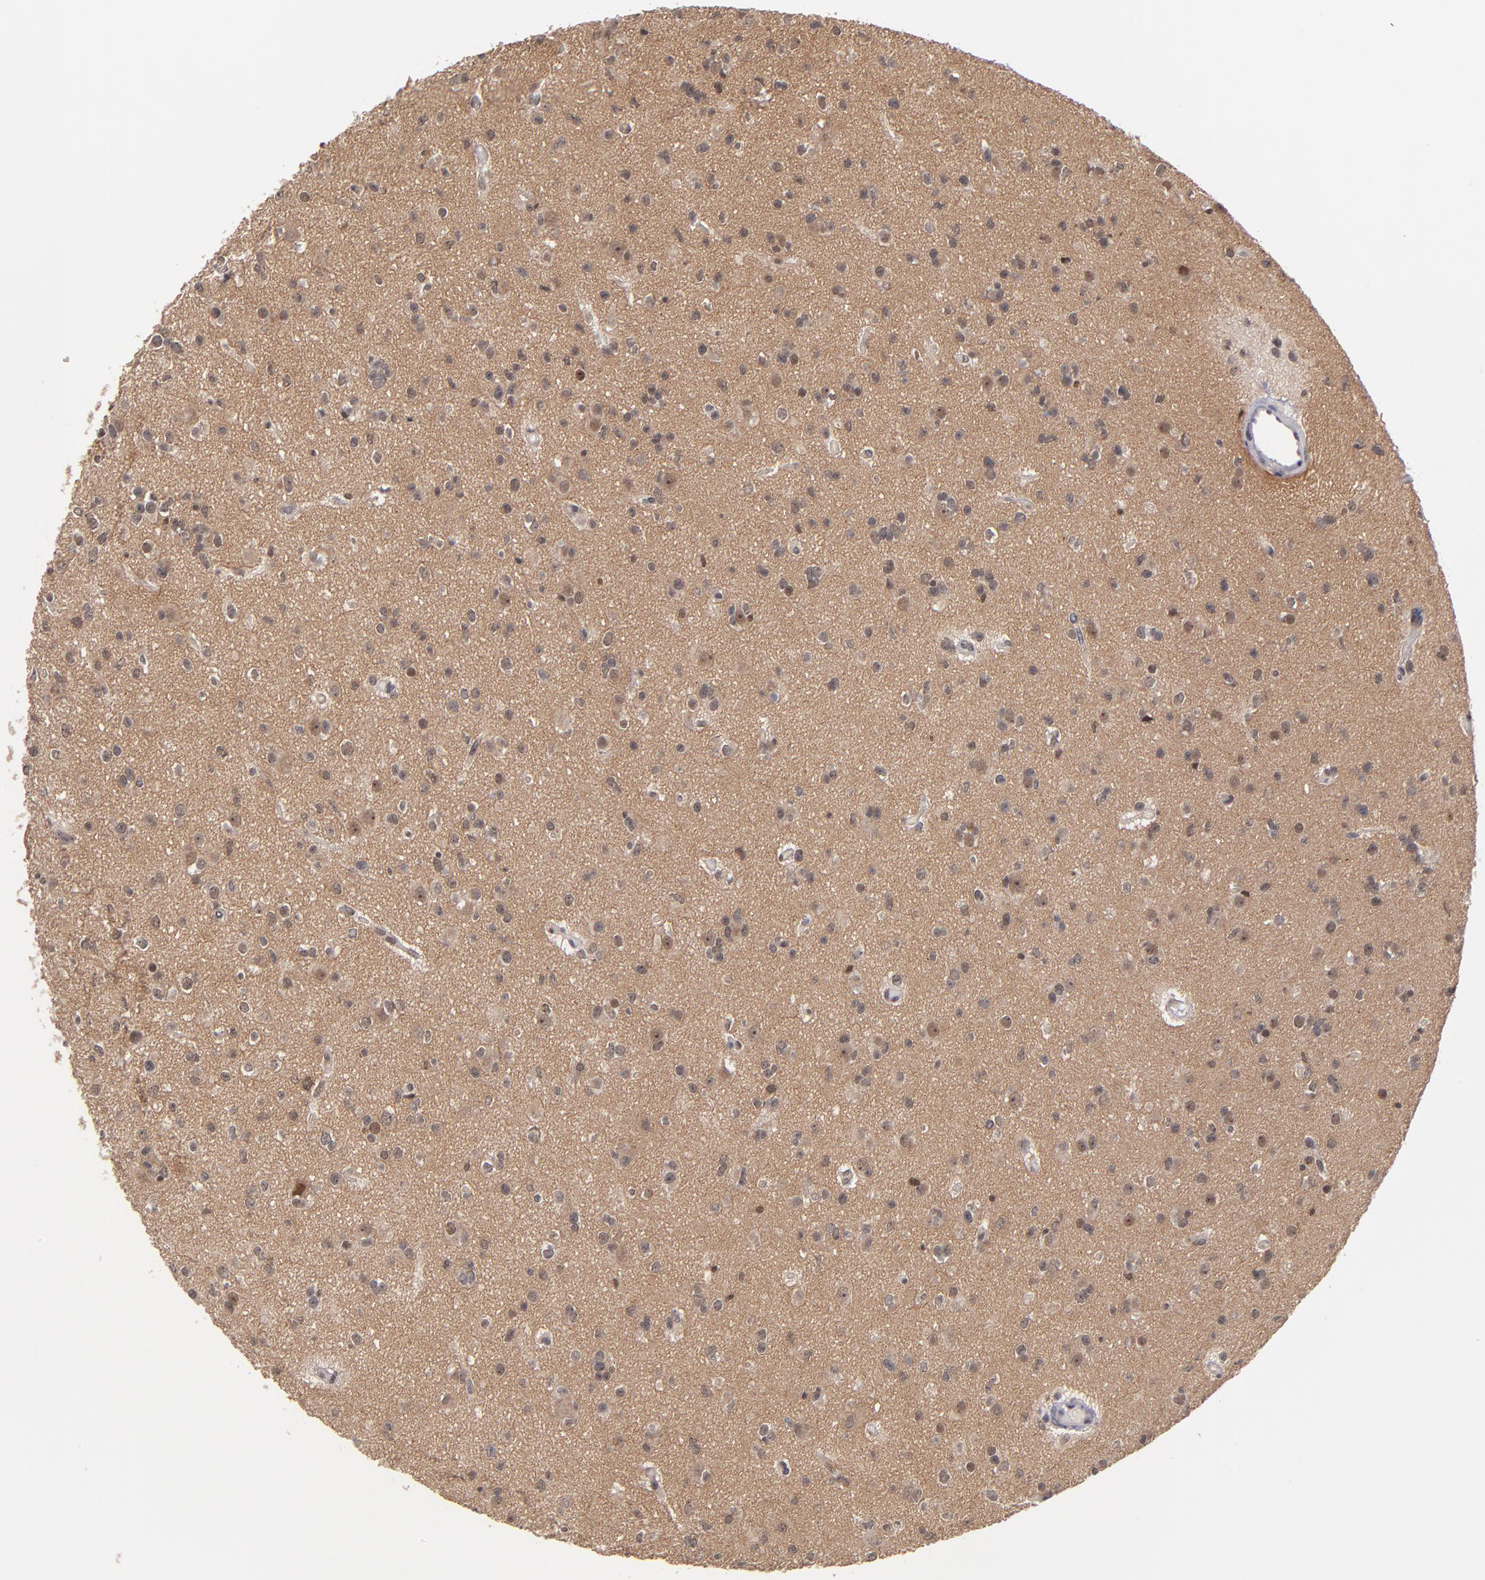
{"staining": {"intensity": "weak", "quantity": "<25%", "location": "nuclear"}, "tissue": "glioma", "cell_type": "Tumor cells", "image_type": "cancer", "snomed": [{"axis": "morphology", "description": "Glioma, malignant, Low grade"}, {"axis": "topography", "description": "Brain"}], "caption": "Photomicrograph shows no protein staining in tumor cells of malignant glioma (low-grade) tissue. (Stains: DAB (3,3'-diaminobenzidine) immunohistochemistry (IHC) with hematoxylin counter stain, Microscopy: brightfield microscopy at high magnification).", "gene": "KDM6A", "patient": {"sex": "male", "age": 42}}